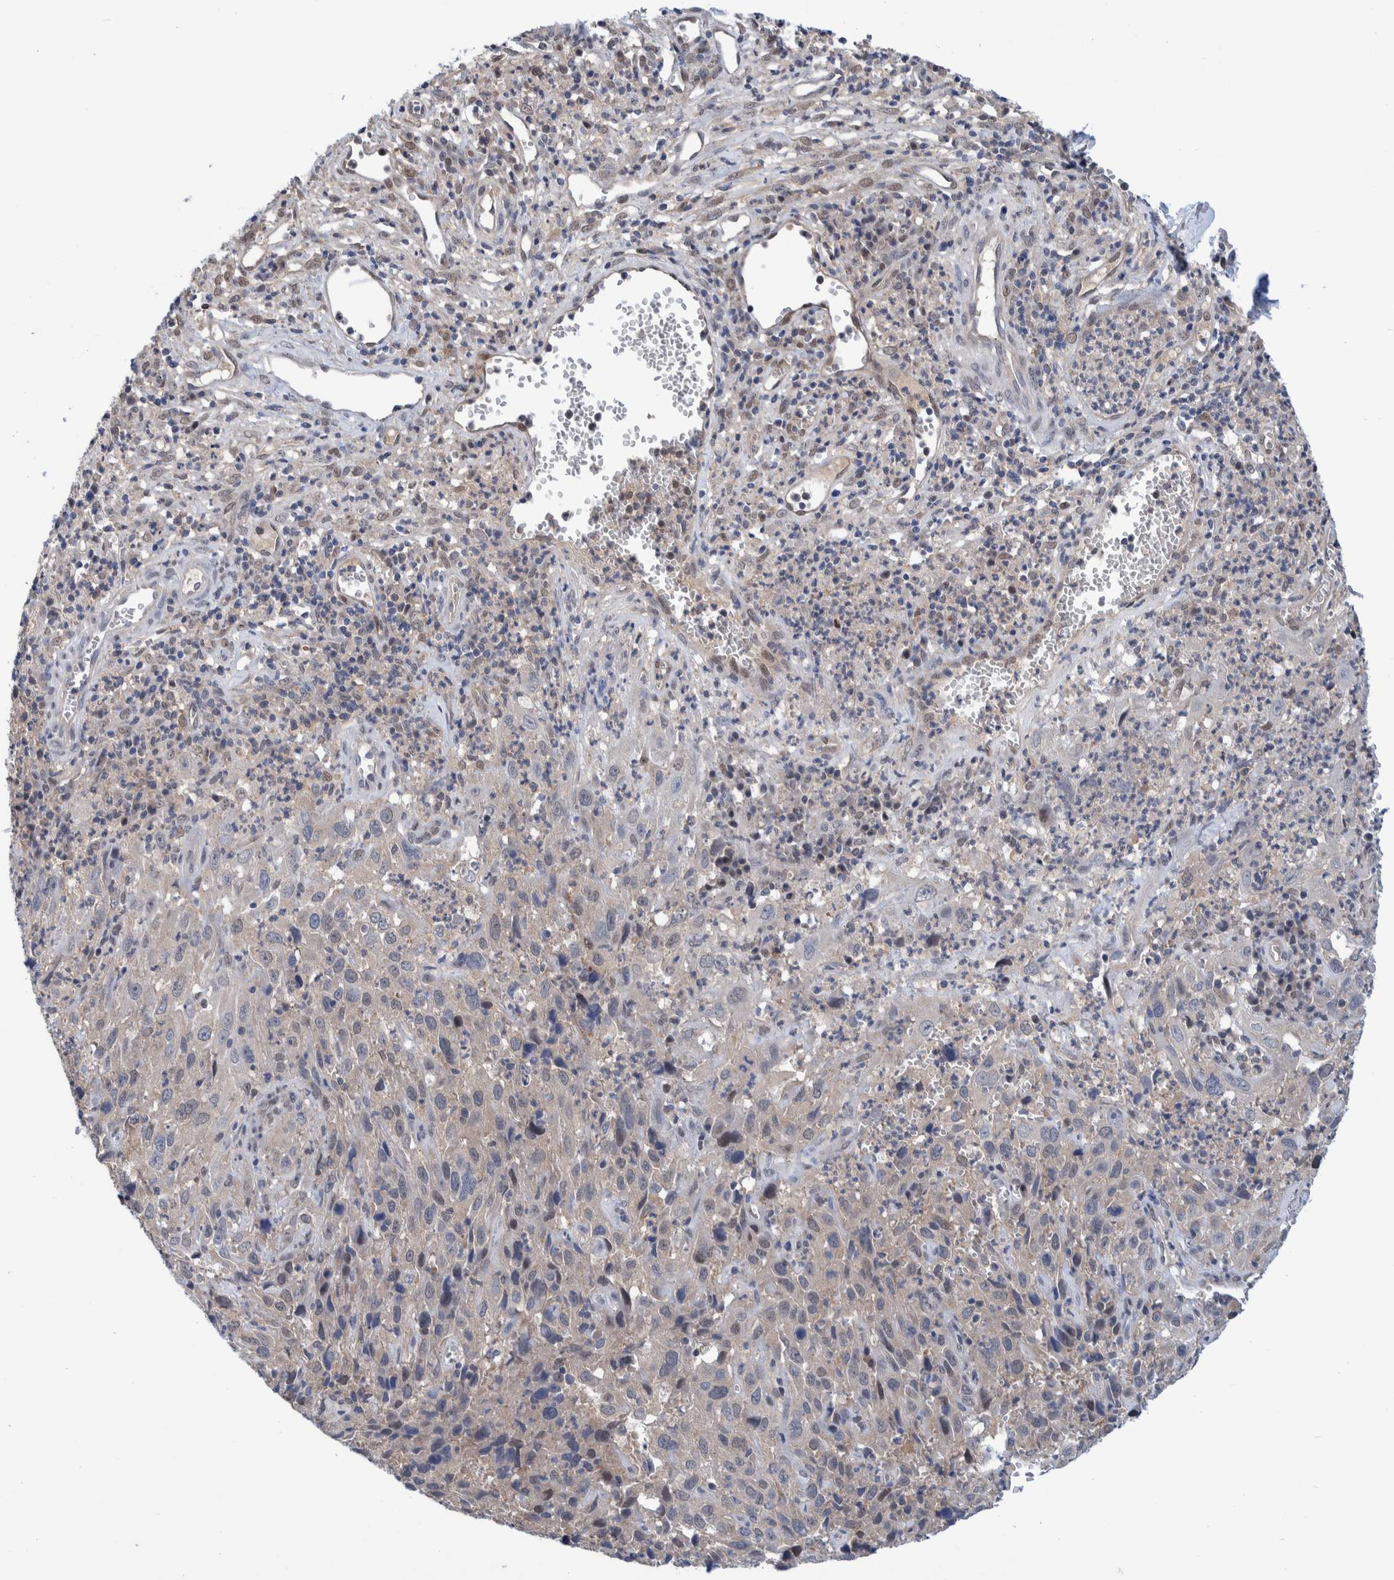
{"staining": {"intensity": "negative", "quantity": "none", "location": "none"}, "tissue": "cervical cancer", "cell_type": "Tumor cells", "image_type": "cancer", "snomed": [{"axis": "morphology", "description": "Squamous cell carcinoma, NOS"}, {"axis": "topography", "description": "Cervix"}], "caption": "Immunohistochemical staining of human cervical cancer reveals no significant expression in tumor cells. The staining was performed using DAB to visualize the protein expression in brown, while the nuclei were stained in blue with hematoxylin (Magnification: 20x).", "gene": "PFAS", "patient": {"sex": "female", "age": 32}}